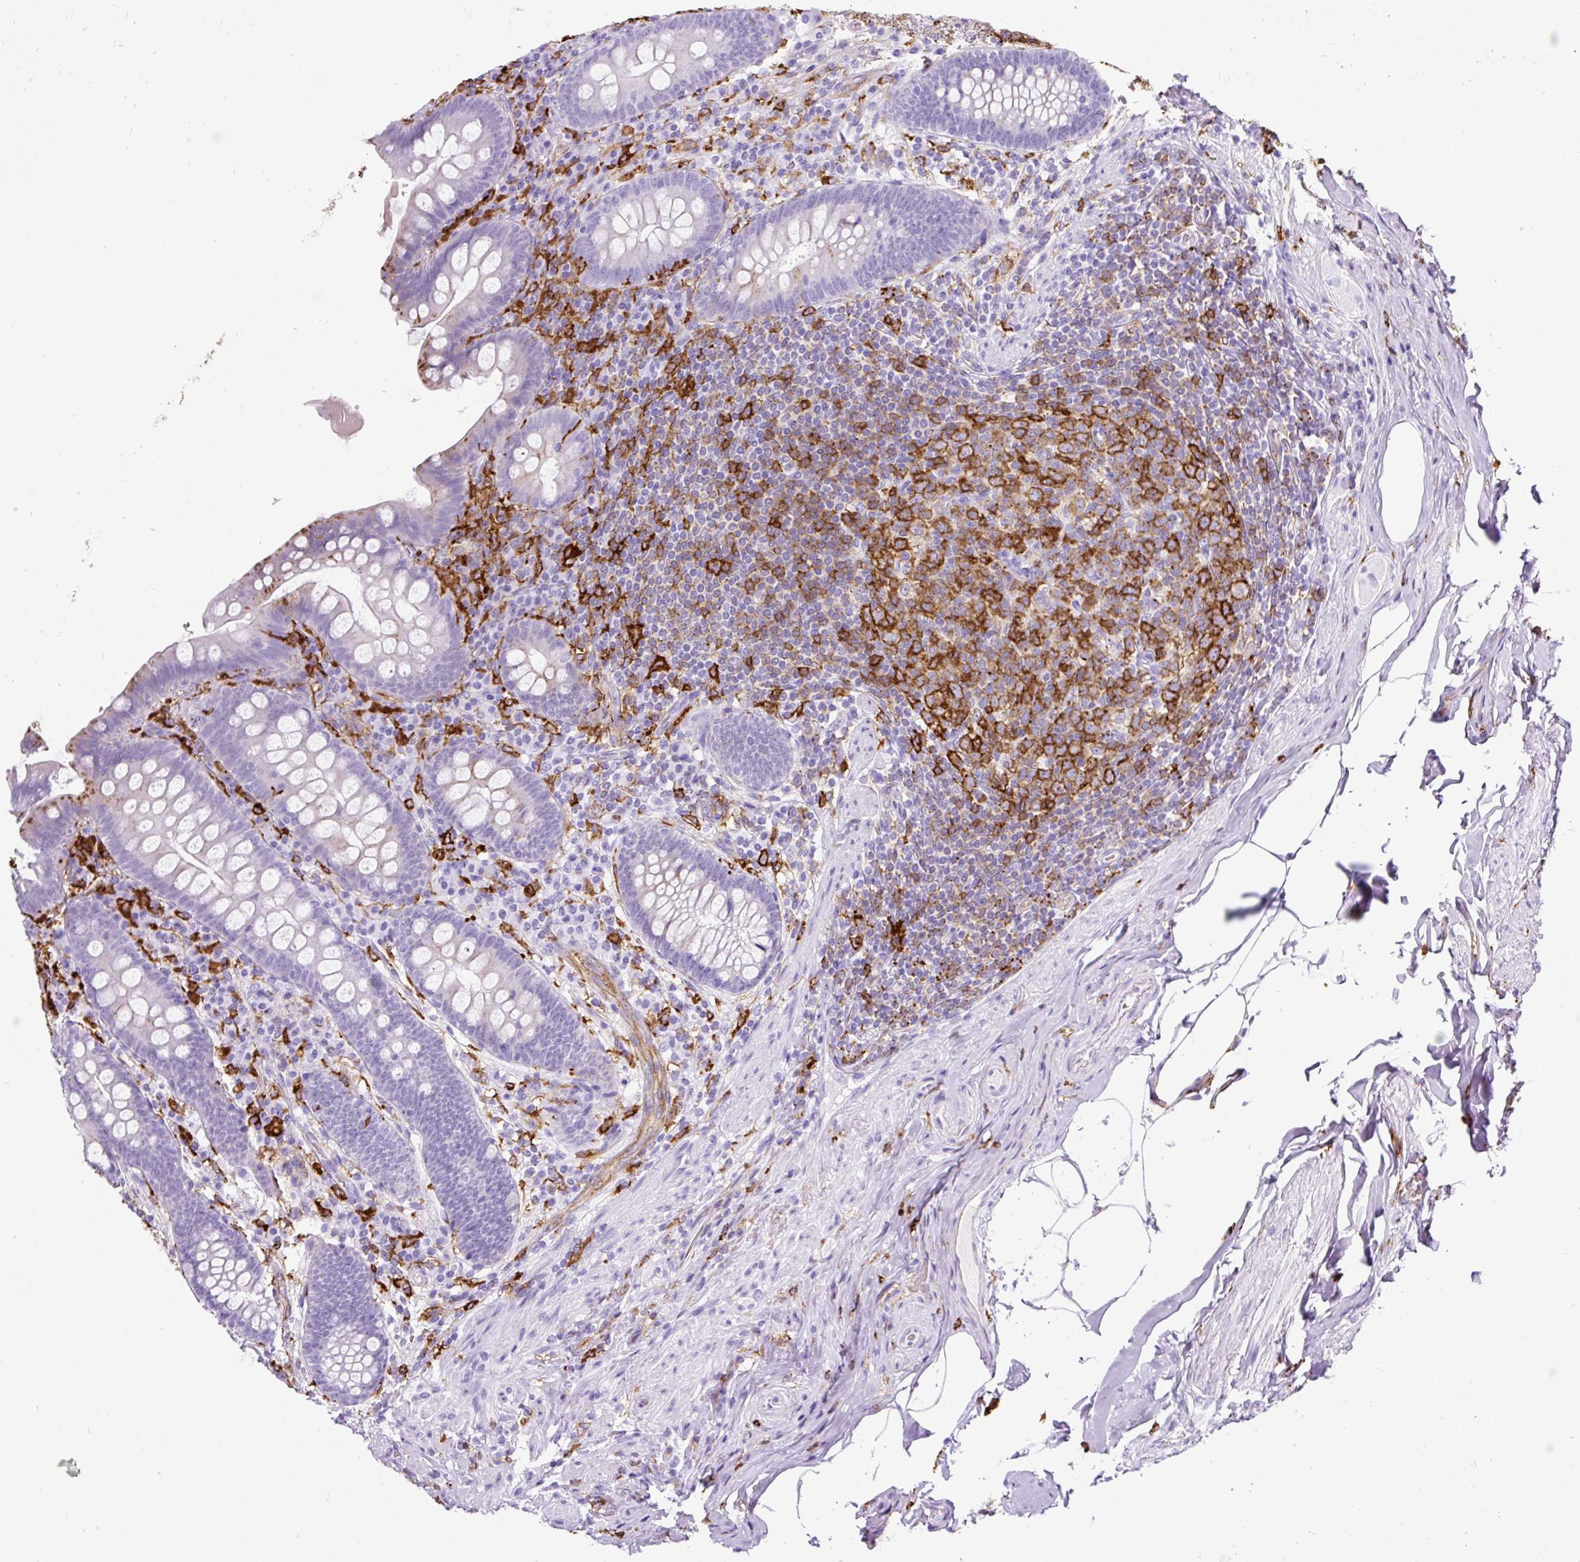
{"staining": {"intensity": "negative", "quantity": "none", "location": "none"}, "tissue": "appendix", "cell_type": "Glandular cells", "image_type": "normal", "snomed": [{"axis": "morphology", "description": "Normal tissue, NOS"}, {"axis": "topography", "description": "Appendix"}], "caption": "IHC of unremarkable human appendix reveals no positivity in glandular cells. (Stains: DAB immunohistochemistry with hematoxylin counter stain, Microscopy: brightfield microscopy at high magnification).", "gene": "HLA", "patient": {"sex": "male", "age": 71}}